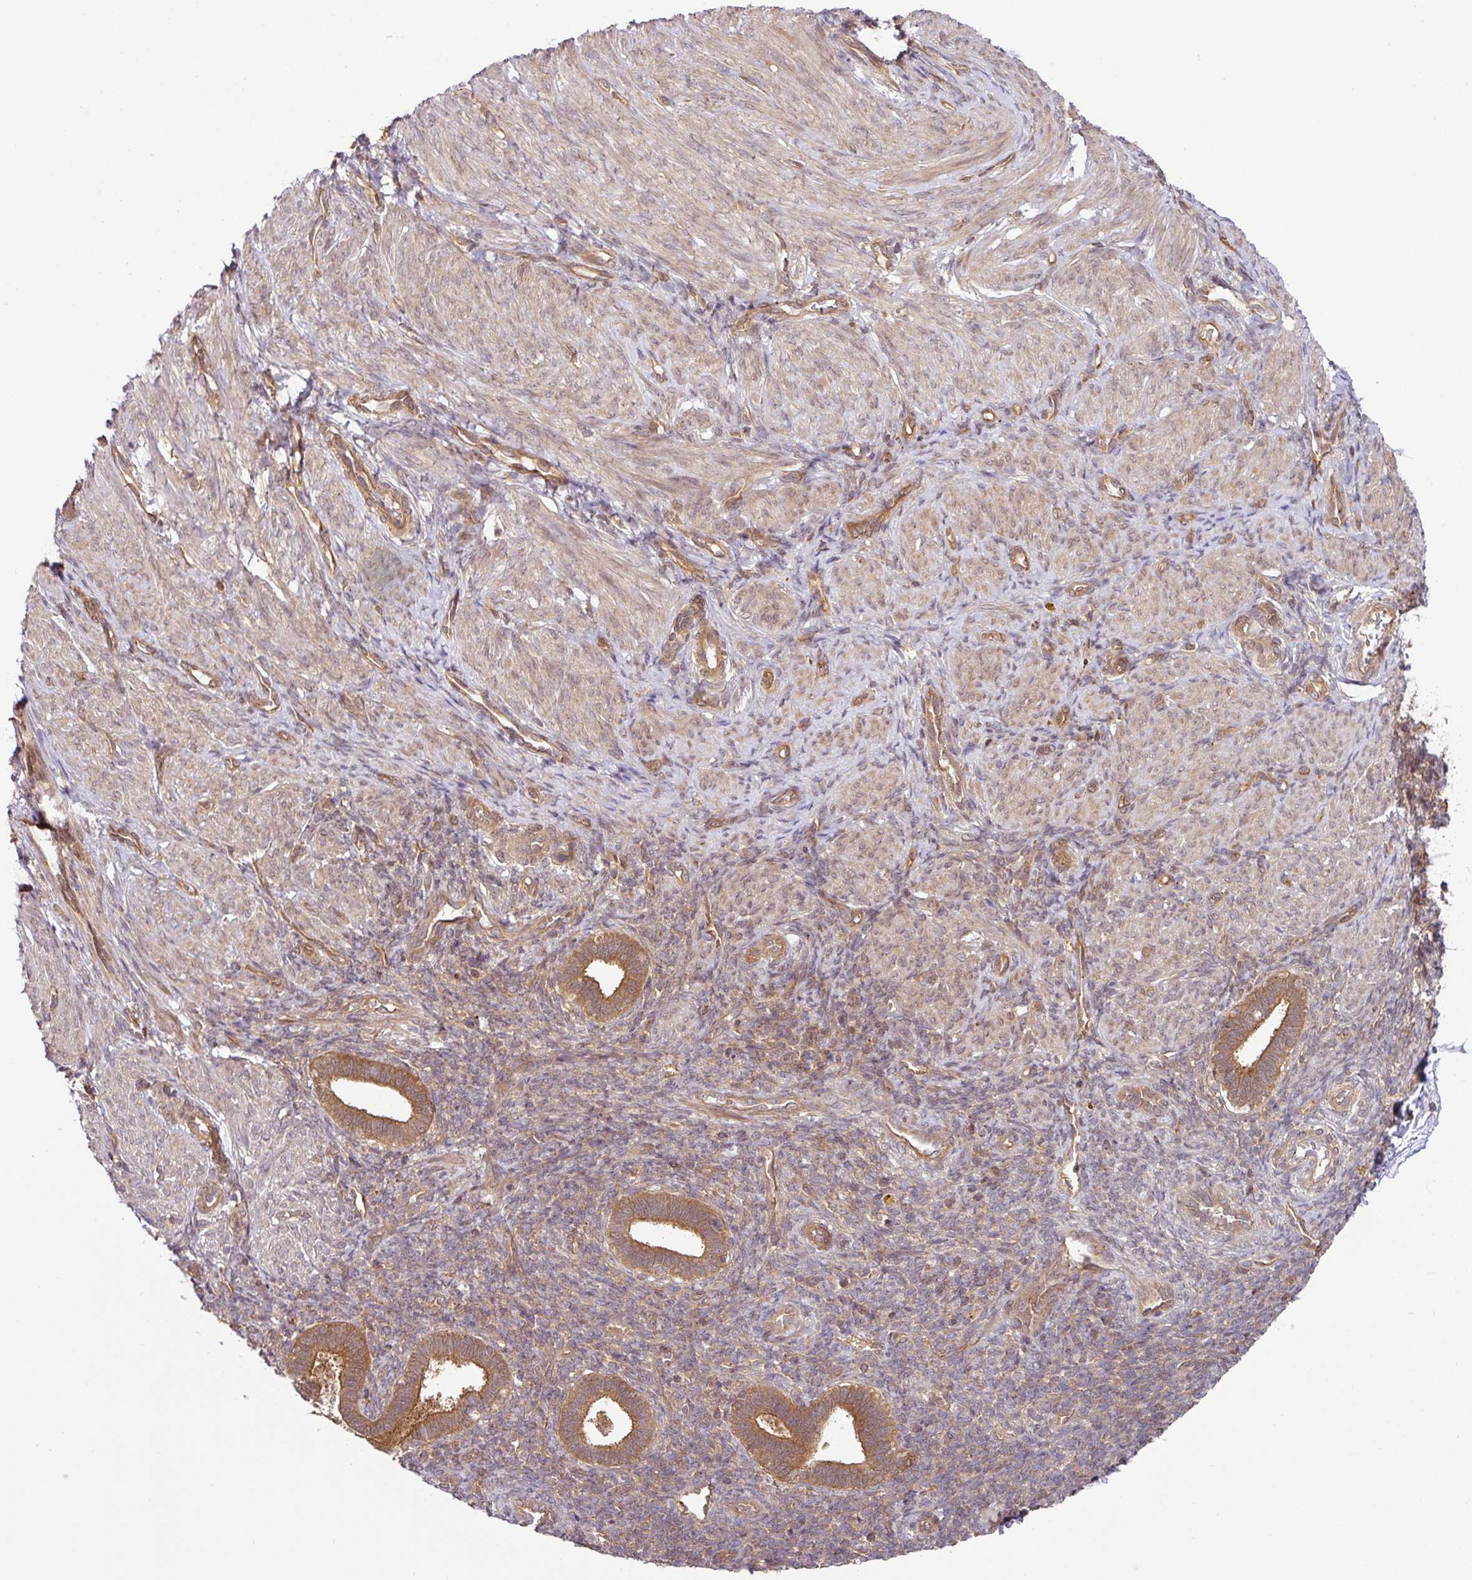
{"staining": {"intensity": "weak", "quantity": "25%-75%", "location": "cytoplasmic/membranous"}, "tissue": "endometrium", "cell_type": "Cells in endometrial stroma", "image_type": "normal", "snomed": [{"axis": "morphology", "description": "Normal tissue, NOS"}, {"axis": "topography", "description": "Endometrium"}], "caption": "Weak cytoplasmic/membranous protein positivity is identified in about 25%-75% of cells in endometrial stroma in endometrium. The staining is performed using DAB brown chromogen to label protein expression. The nuclei are counter-stained blue using hematoxylin.", "gene": "SHB", "patient": {"sex": "female", "age": 34}}